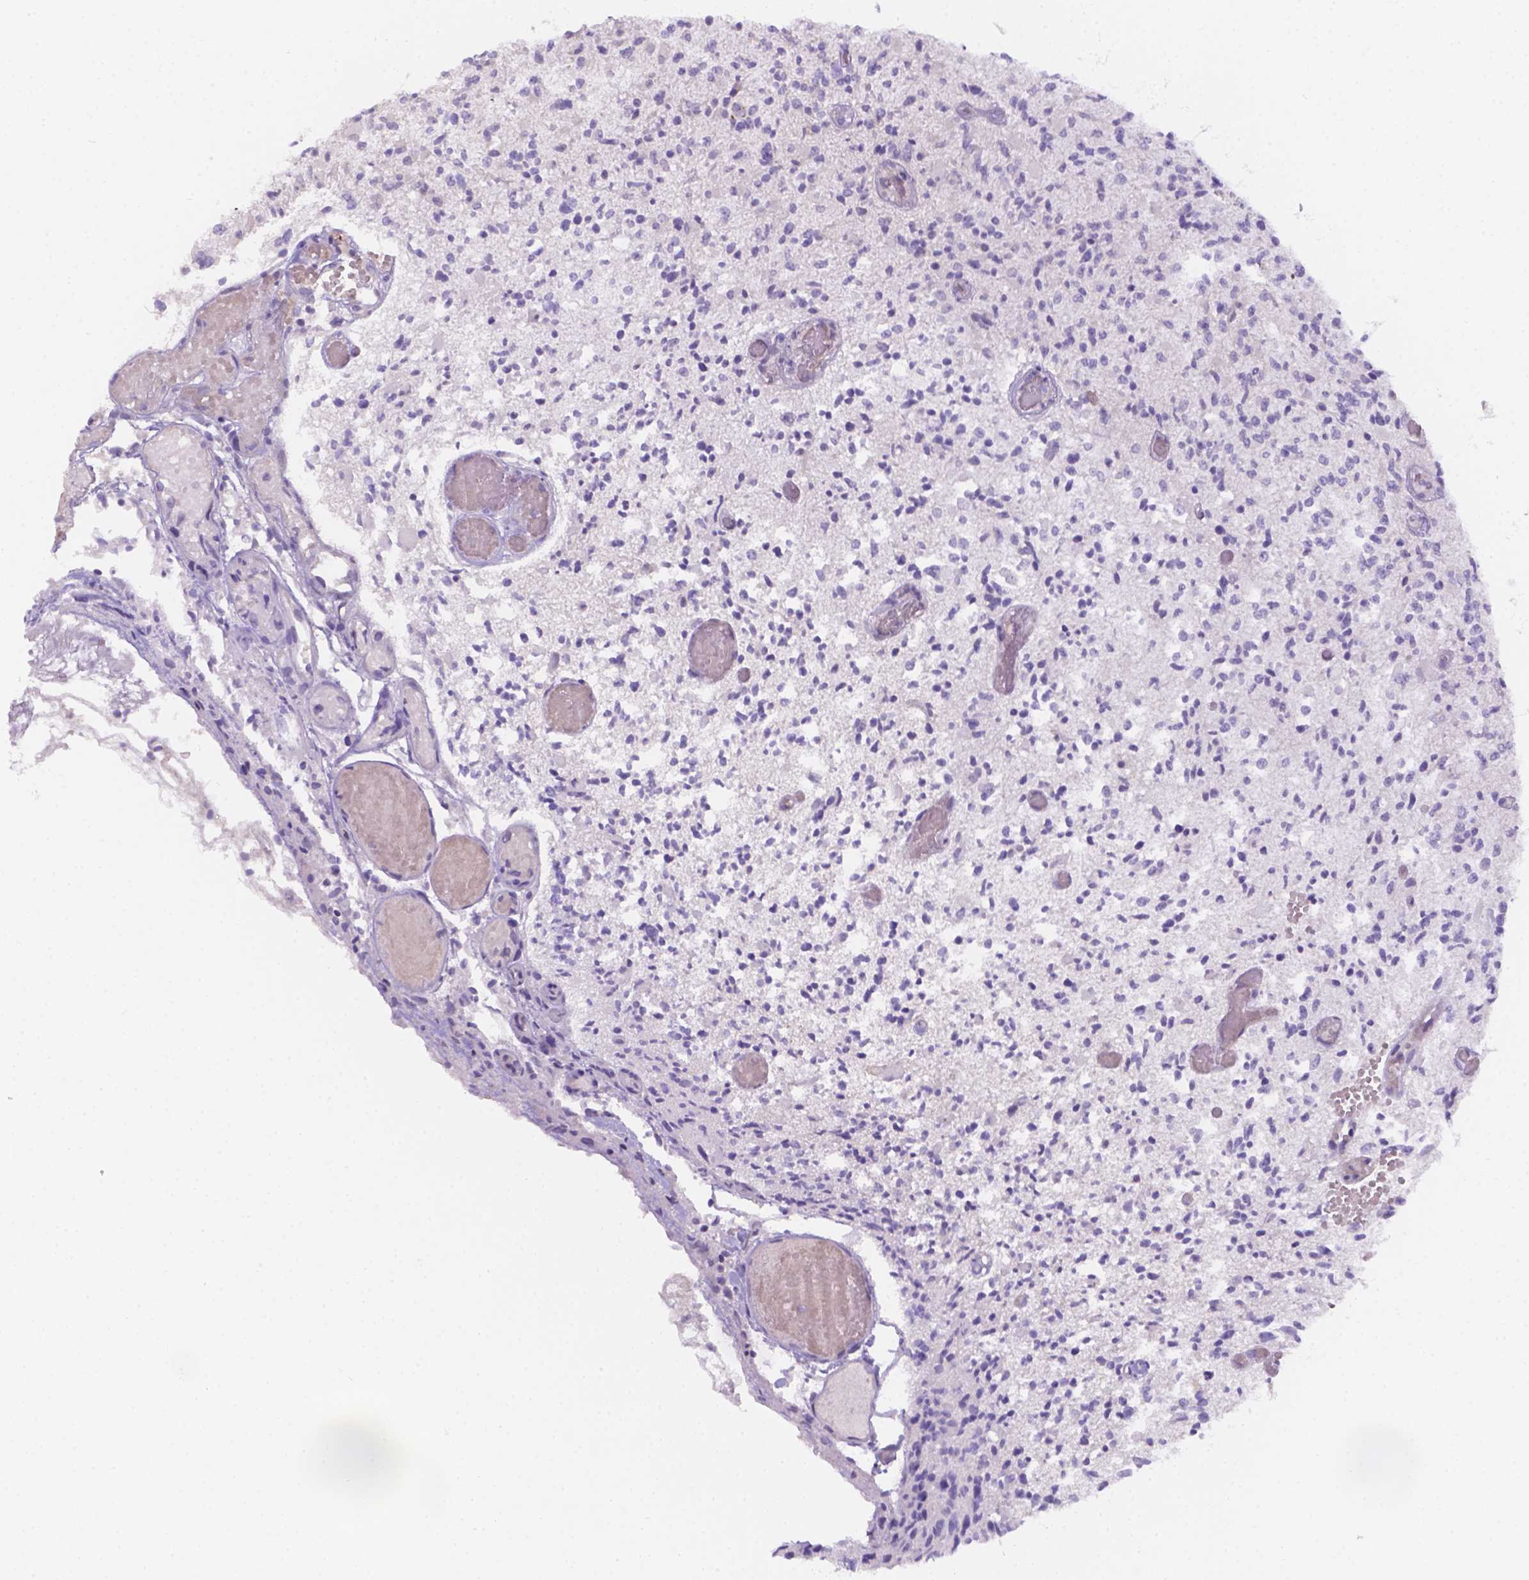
{"staining": {"intensity": "negative", "quantity": "none", "location": "none"}, "tissue": "glioma", "cell_type": "Tumor cells", "image_type": "cancer", "snomed": [{"axis": "morphology", "description": "Glioma, malignant, High grade"}, {"axis": "topography", "description": "Brain"}], "caption": "An image of glioma stained for a protein shows no brown staining in tumor cells.", "gene": "CD96", "patient": {"sex": "female", "age": 63}}